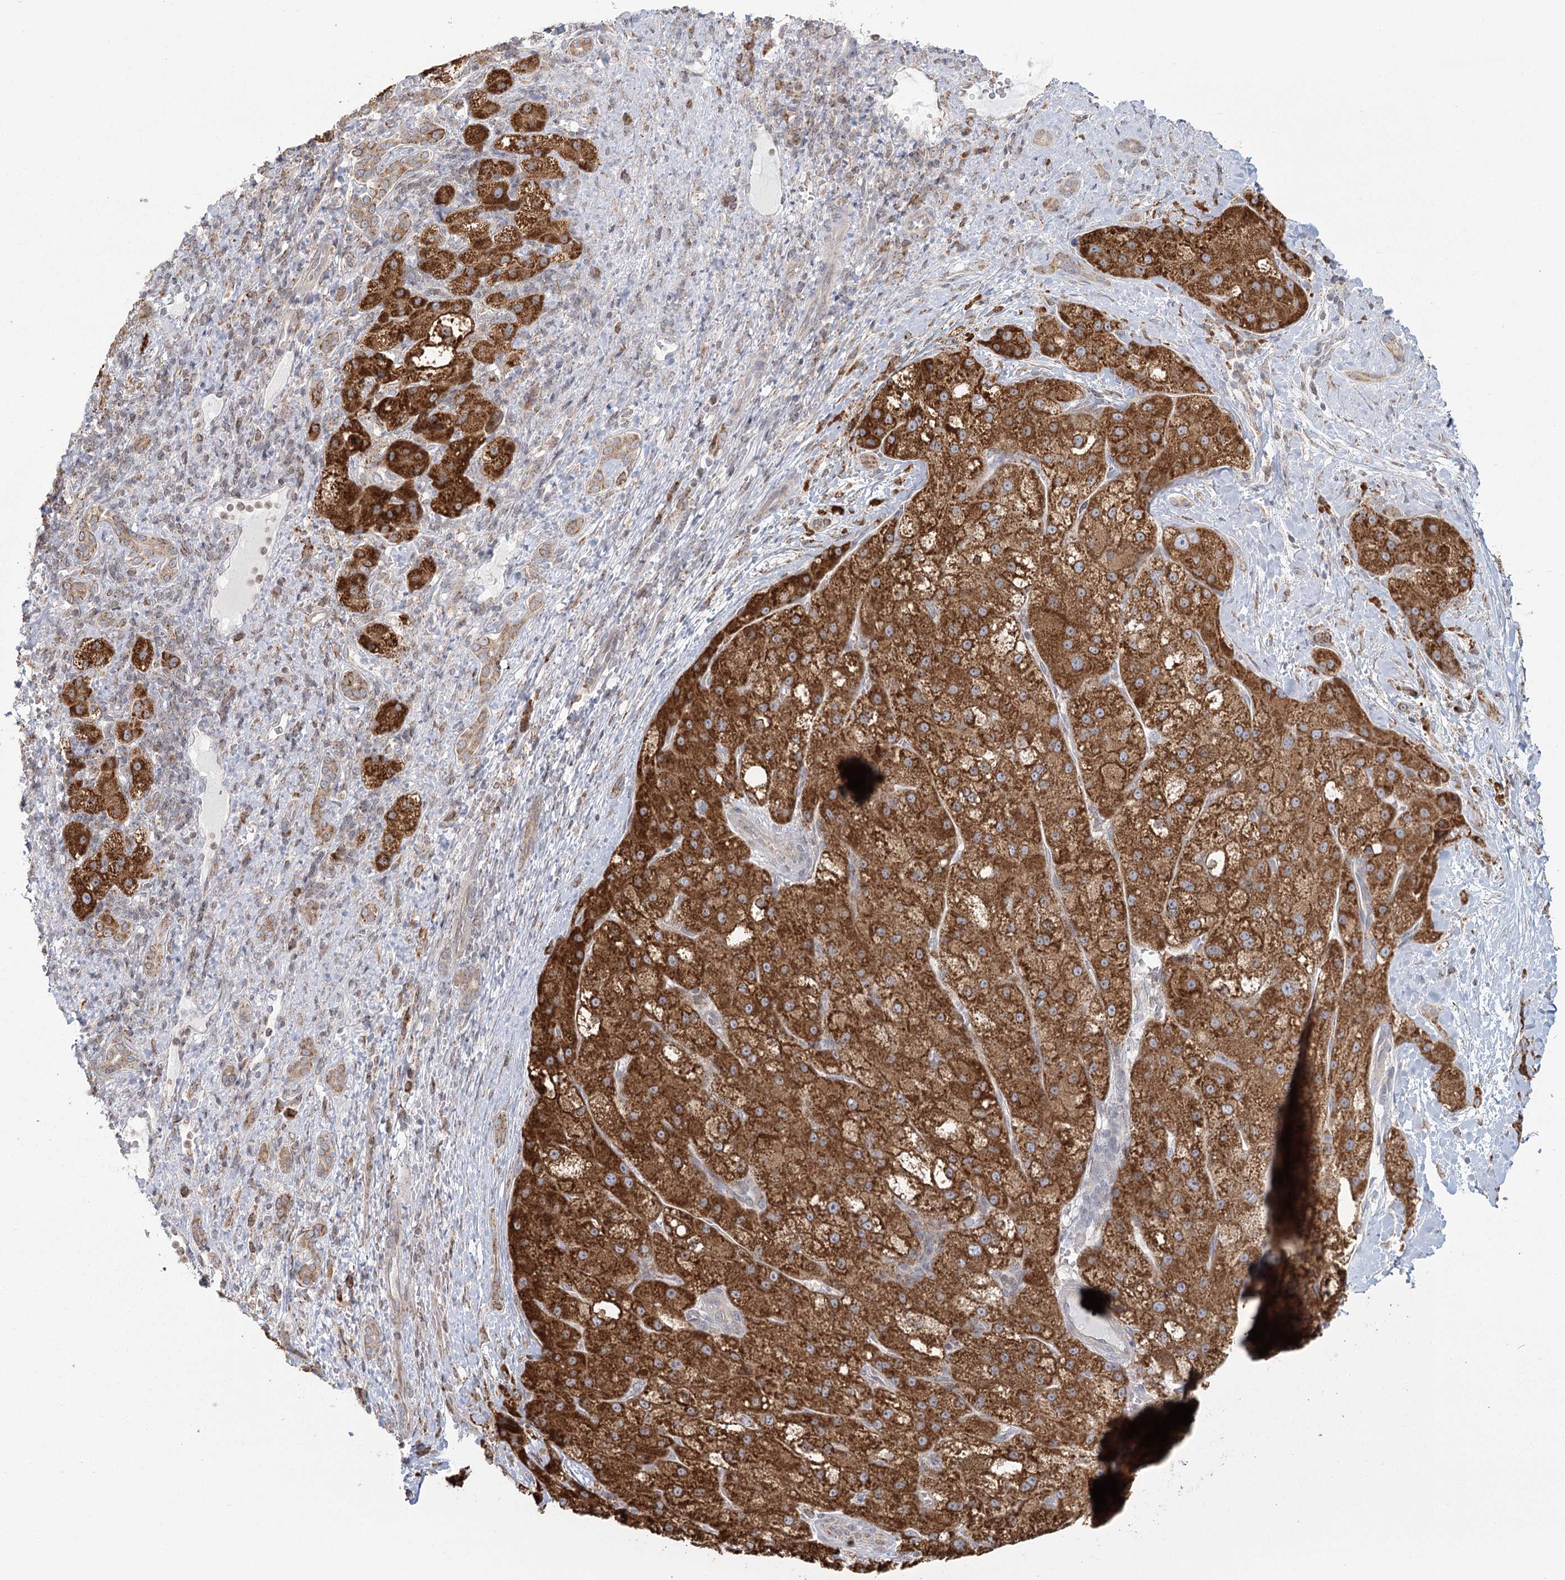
{"staining": {"intensity": "strong", "quantity": ">75%", "location": "cytoplasmic/membranous"}, "tissue": "liver cancer", "cell_type": "Tumor cells", "image_type": "cancer", "snomed": [{"axis": "morphology", "description": "Normal tissue, NOS"}, {"axis": "morphology", "description": "Carcinoma, Hepatocellular, NOS"}, {"axis": "topography", "description": "Liver"}], "caption": "A brown stain labels strong cytoplasmic/membranous staining of a protein in liver hepatocellular carcinoma tumor cells.", "gene": "LACTB", "patient": {"sex": "male", "age": 57}}